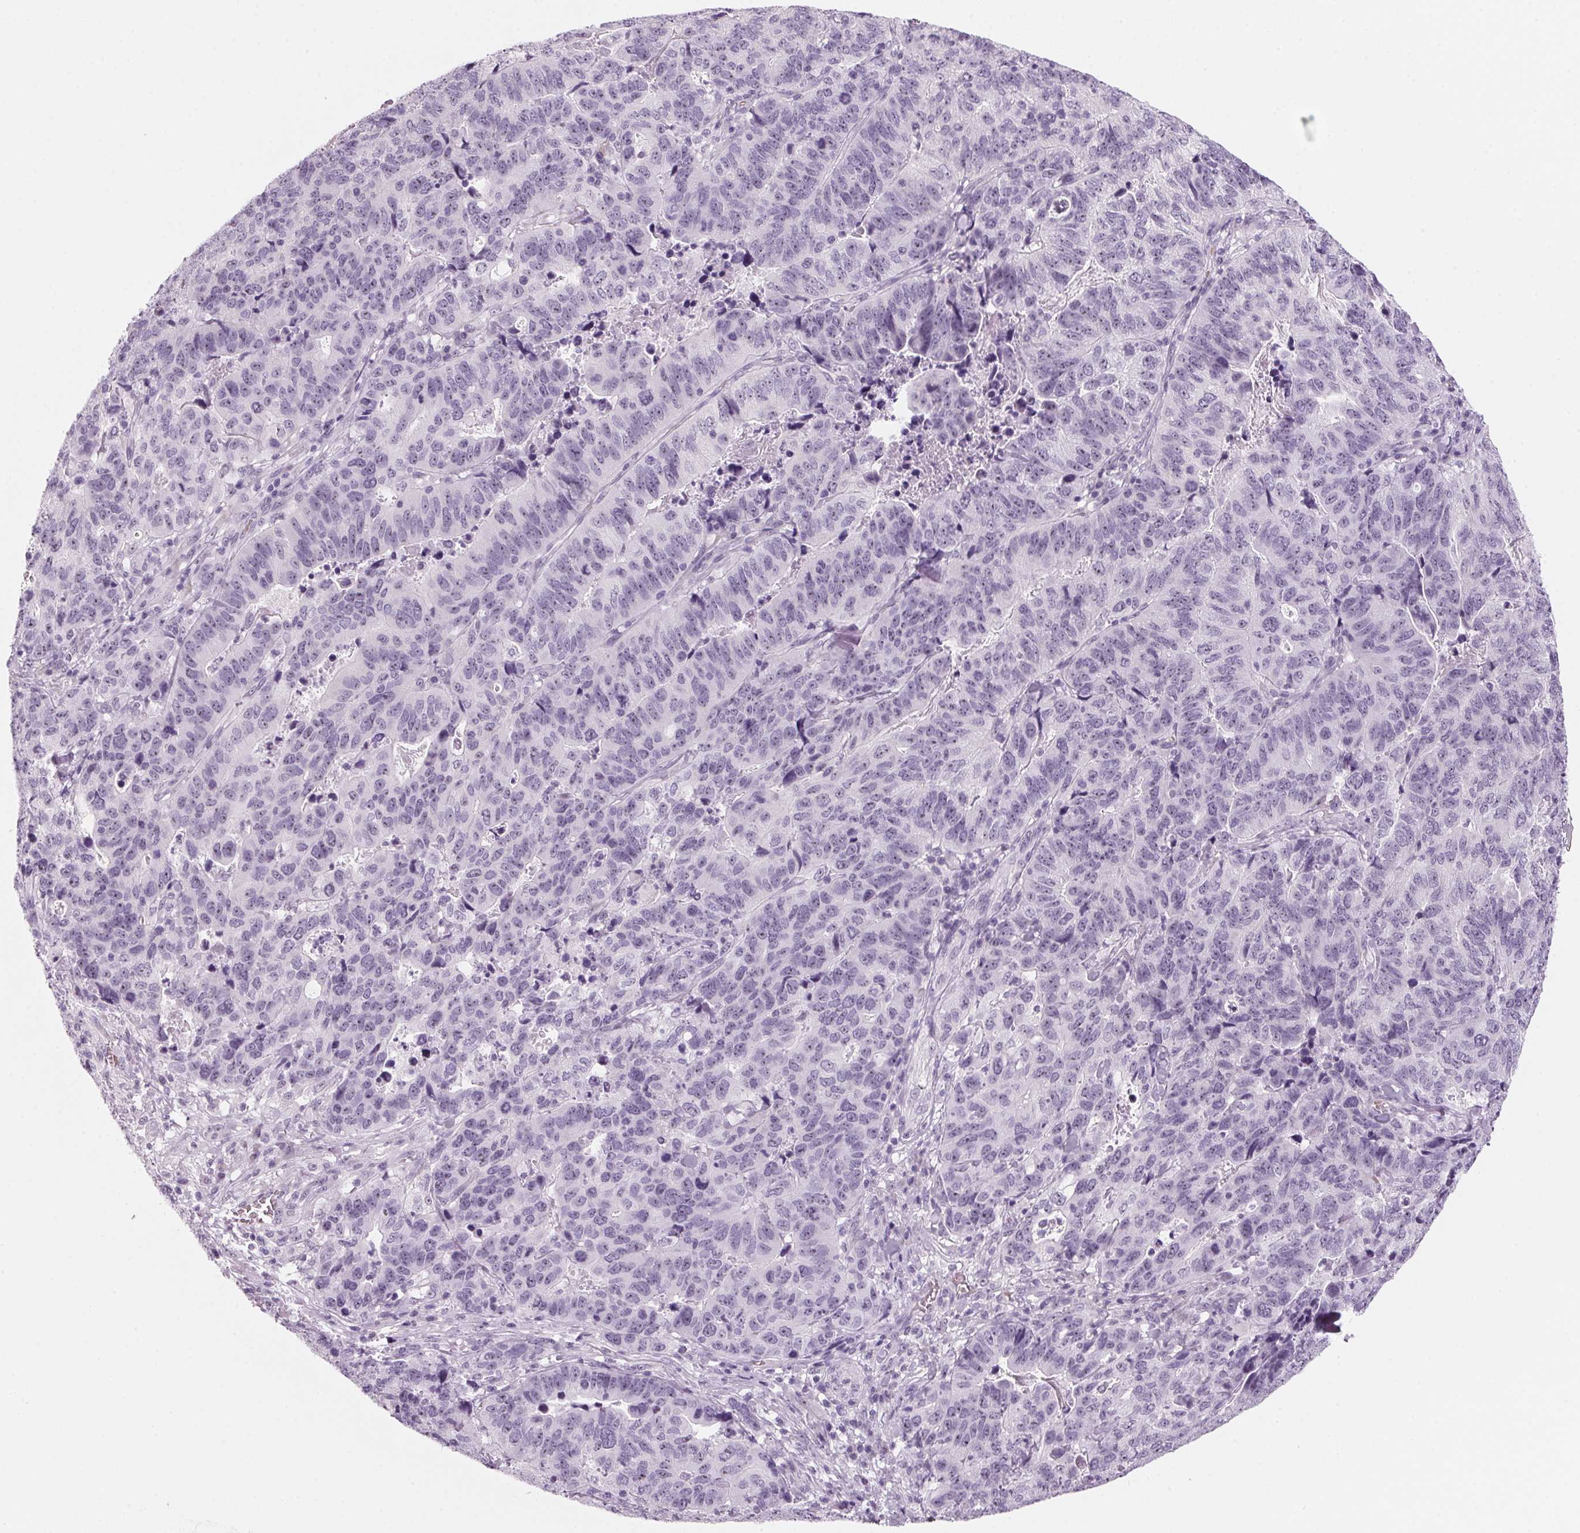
{"staining": {"intensity": "negative", "quantity": "none", "location": "none"}, "tissue": "stomach cancer", "cell_type": "Tumor cells", "image_type": "cancer", "snomed": [{"axis": "morphology", "description": "Adenocarcinoma, NOS"}, {"axis": "topography", "description": "Stomach, upper"}], "caption": "This is an immunohistochemistry photomicrograph of stomach cancer. There is no expression in tumor cells.", "gene": "DNTTIP2", "patient": {"sex": "female", "age": 67}}